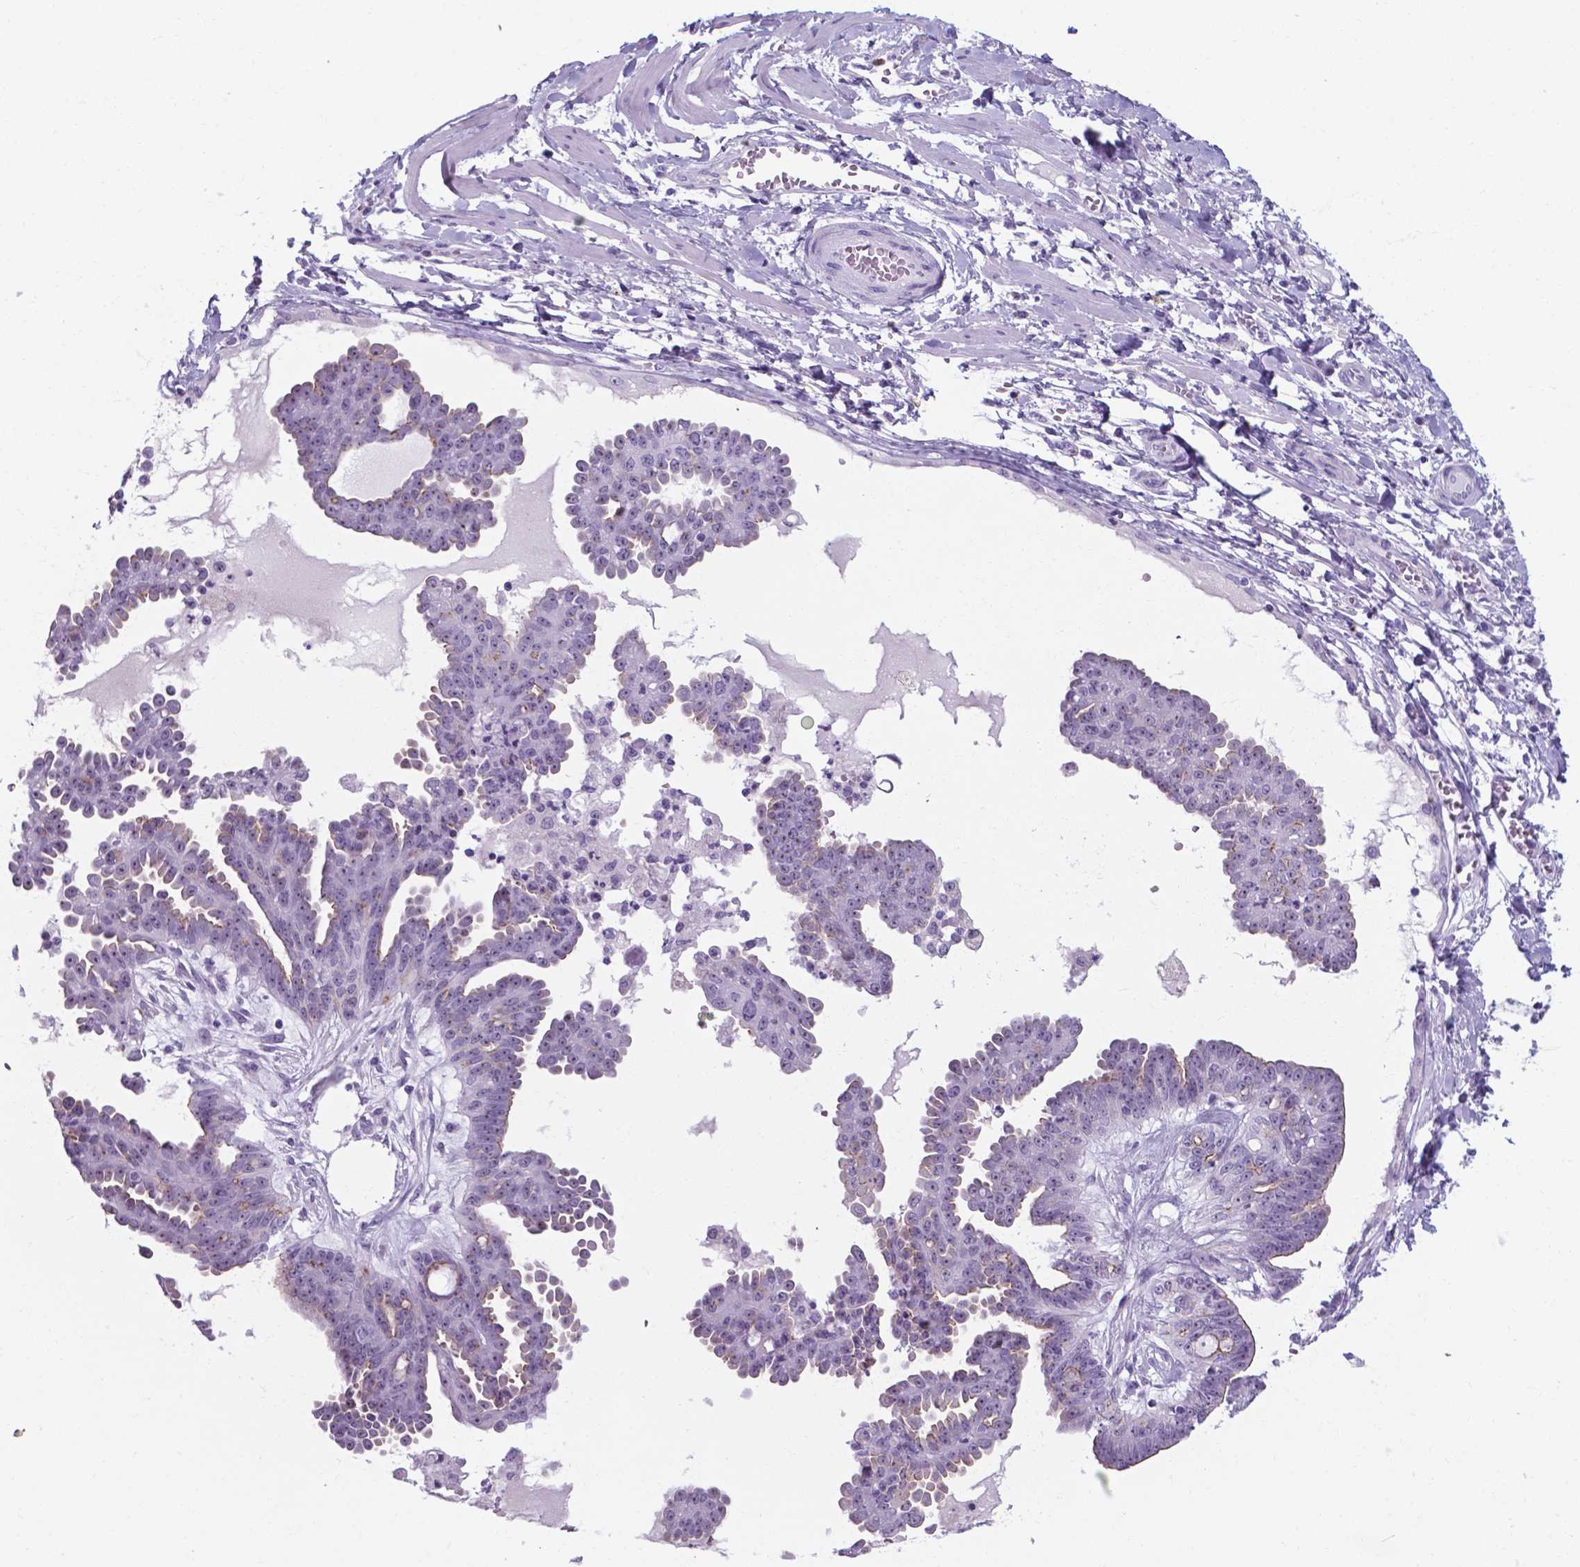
{"staining": {"intensity": "moderate", "quantity": "<25%", "location": "cytoplasmic/membranous"}, "tissue": "ovarian cancer", "cell_type": "Tumor cells", "image_type": "cancer", "snomed": [{"axis": "morphology", "description": "Cystadenocarcinoma, serous, NOS"}, {"axis": "topography", "description": "Ovary"}], "caption": "Ovarian serous cystadenocarcinoma tissue reveals moderate cytoplasmic/membranous positivity in approximately <25% of tumor cells, visualized by immunohistochemistry. (DAB IHC, brown staining for protein, blue staining for nuclei).", "gene": "AP5B1", "patient": {"sex": "female", "age": 71}}